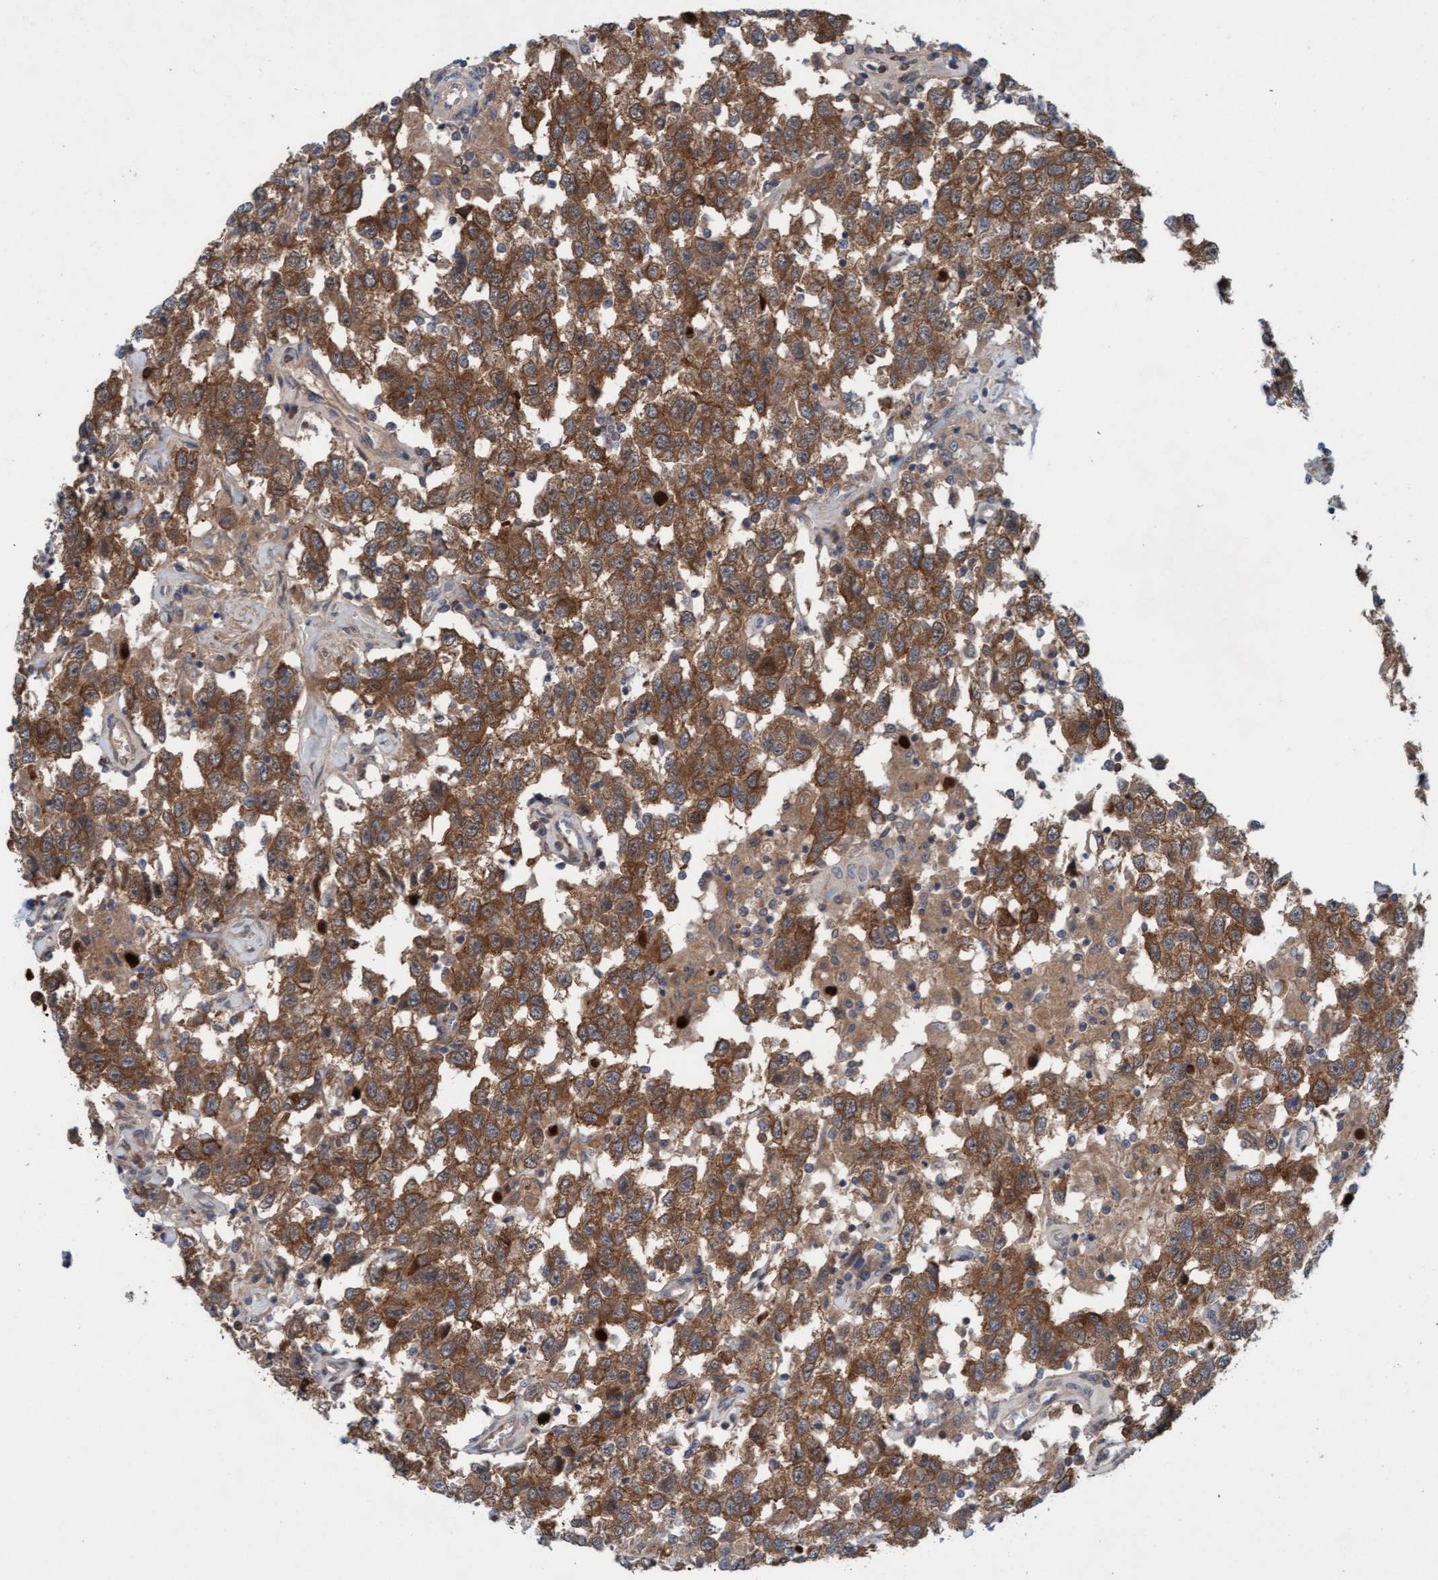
{"staining": {"intensity": "moderate", "quantity": ">75%", "location": "cytoplasmic/membranous"}, "tissue": "testis cancer", "cell_type": "Tumor cells", "image_type": "cancer", "snomed": [{"axis": "morphology", "description": "Seminoma, NOS"}, {"axis": "topography", "description": "Testis"}], "caption": "This is an image of immunohistochemistry staining of testis cancer, which shows moderate staining in the cytoplasmic/membranous of tumor cells.", "gene": "KLHL25", "patient": {"sex": "male", "age": 41}}